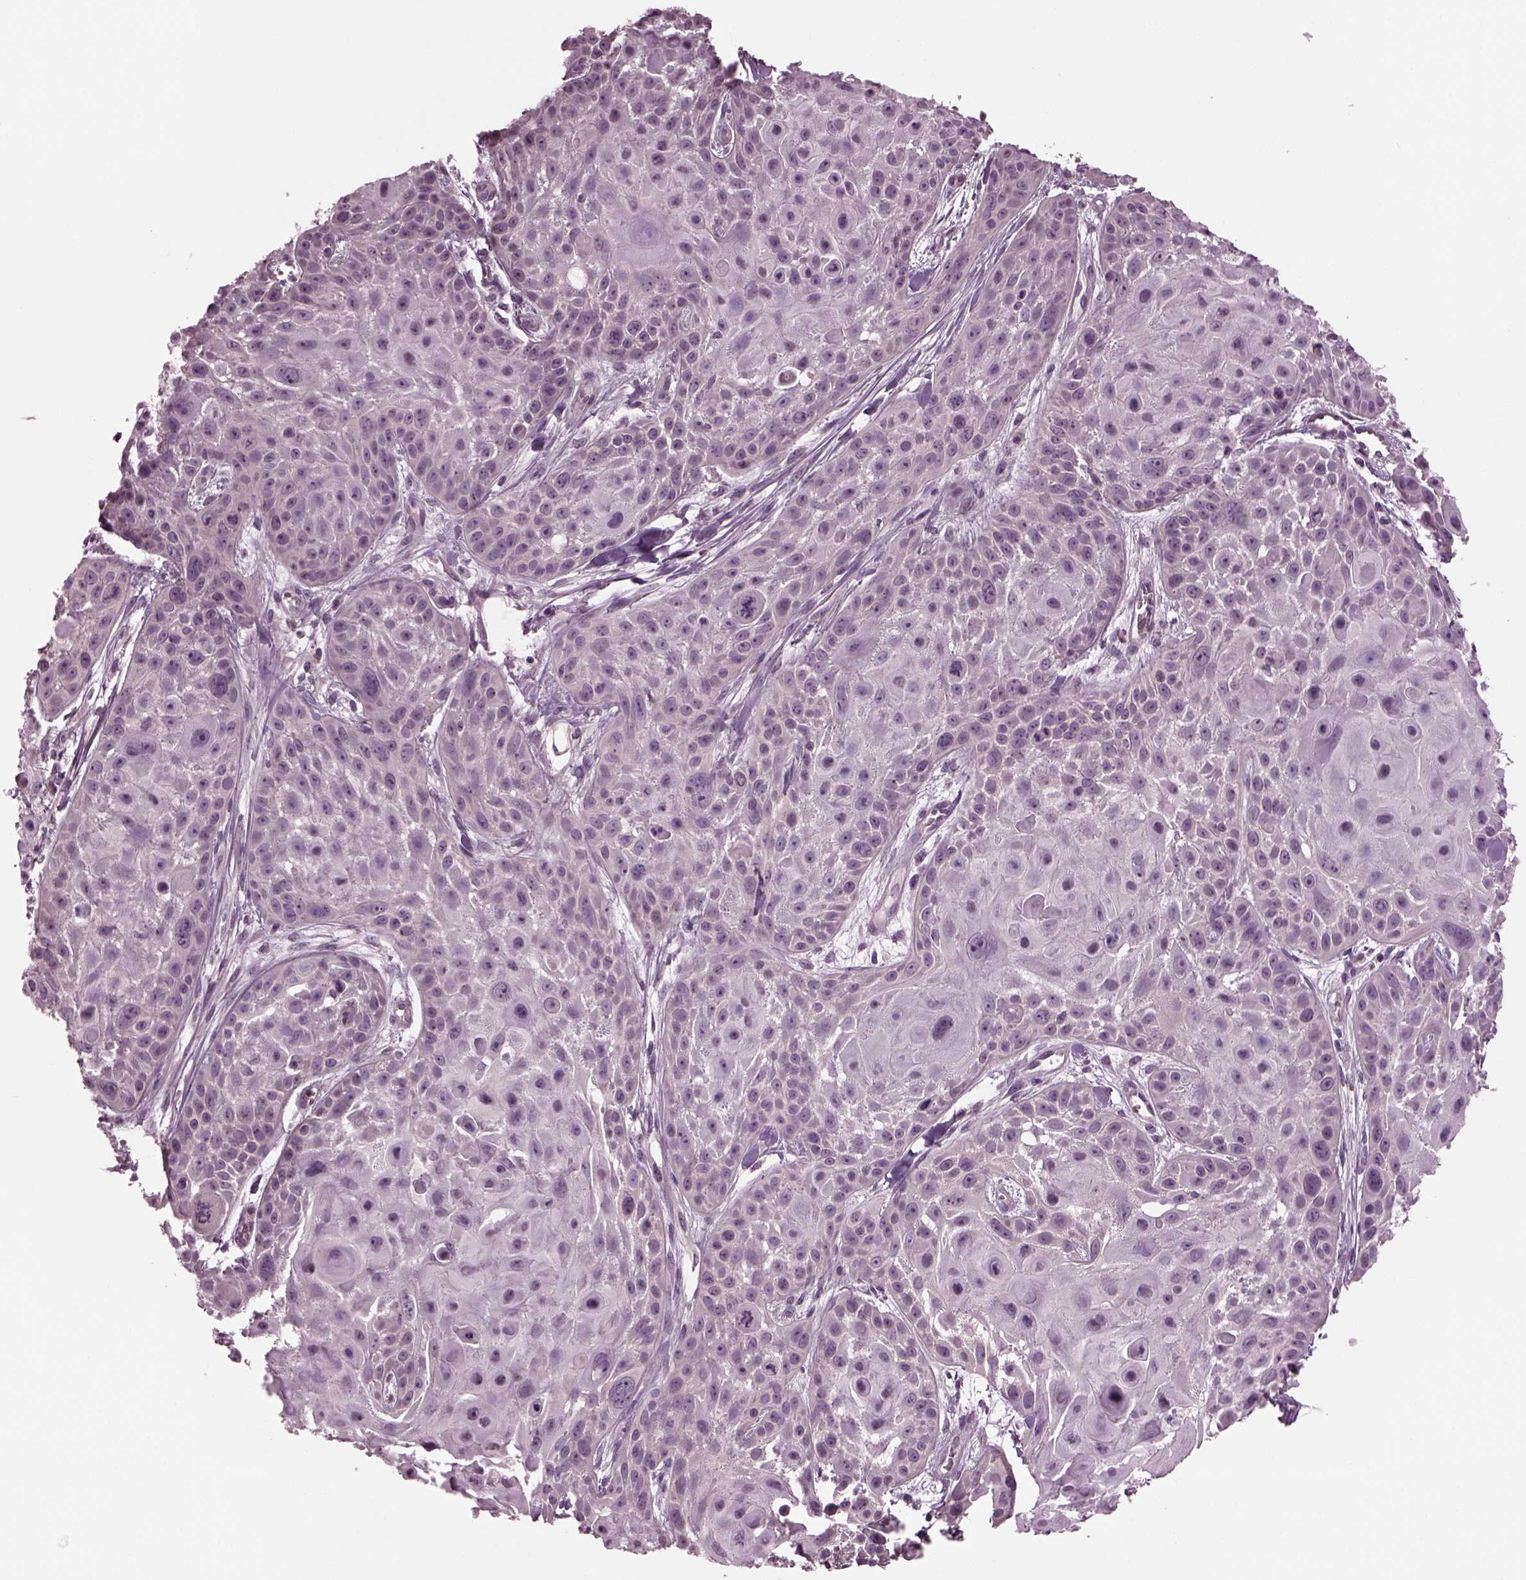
{"staining": {"intensity": "negative", "quantity": "none", "location": "none"}, "tissue": "skin cancer", "cell_type": "Tumor cells", "image_type": "cancer", "snomed": [{"axis": "morphology", "description": "Squamous cell carcinoma, NOS"}, {"axis": "topography", "description": "Skin"}, {"axis": "topography", "description": "Anal"}], "caption": "Immunohistochemistry of human skin cancer reveals no expression in tumor cells.", "gene": "CLCN4", "patient": {"sex": "female", "age": 75}}